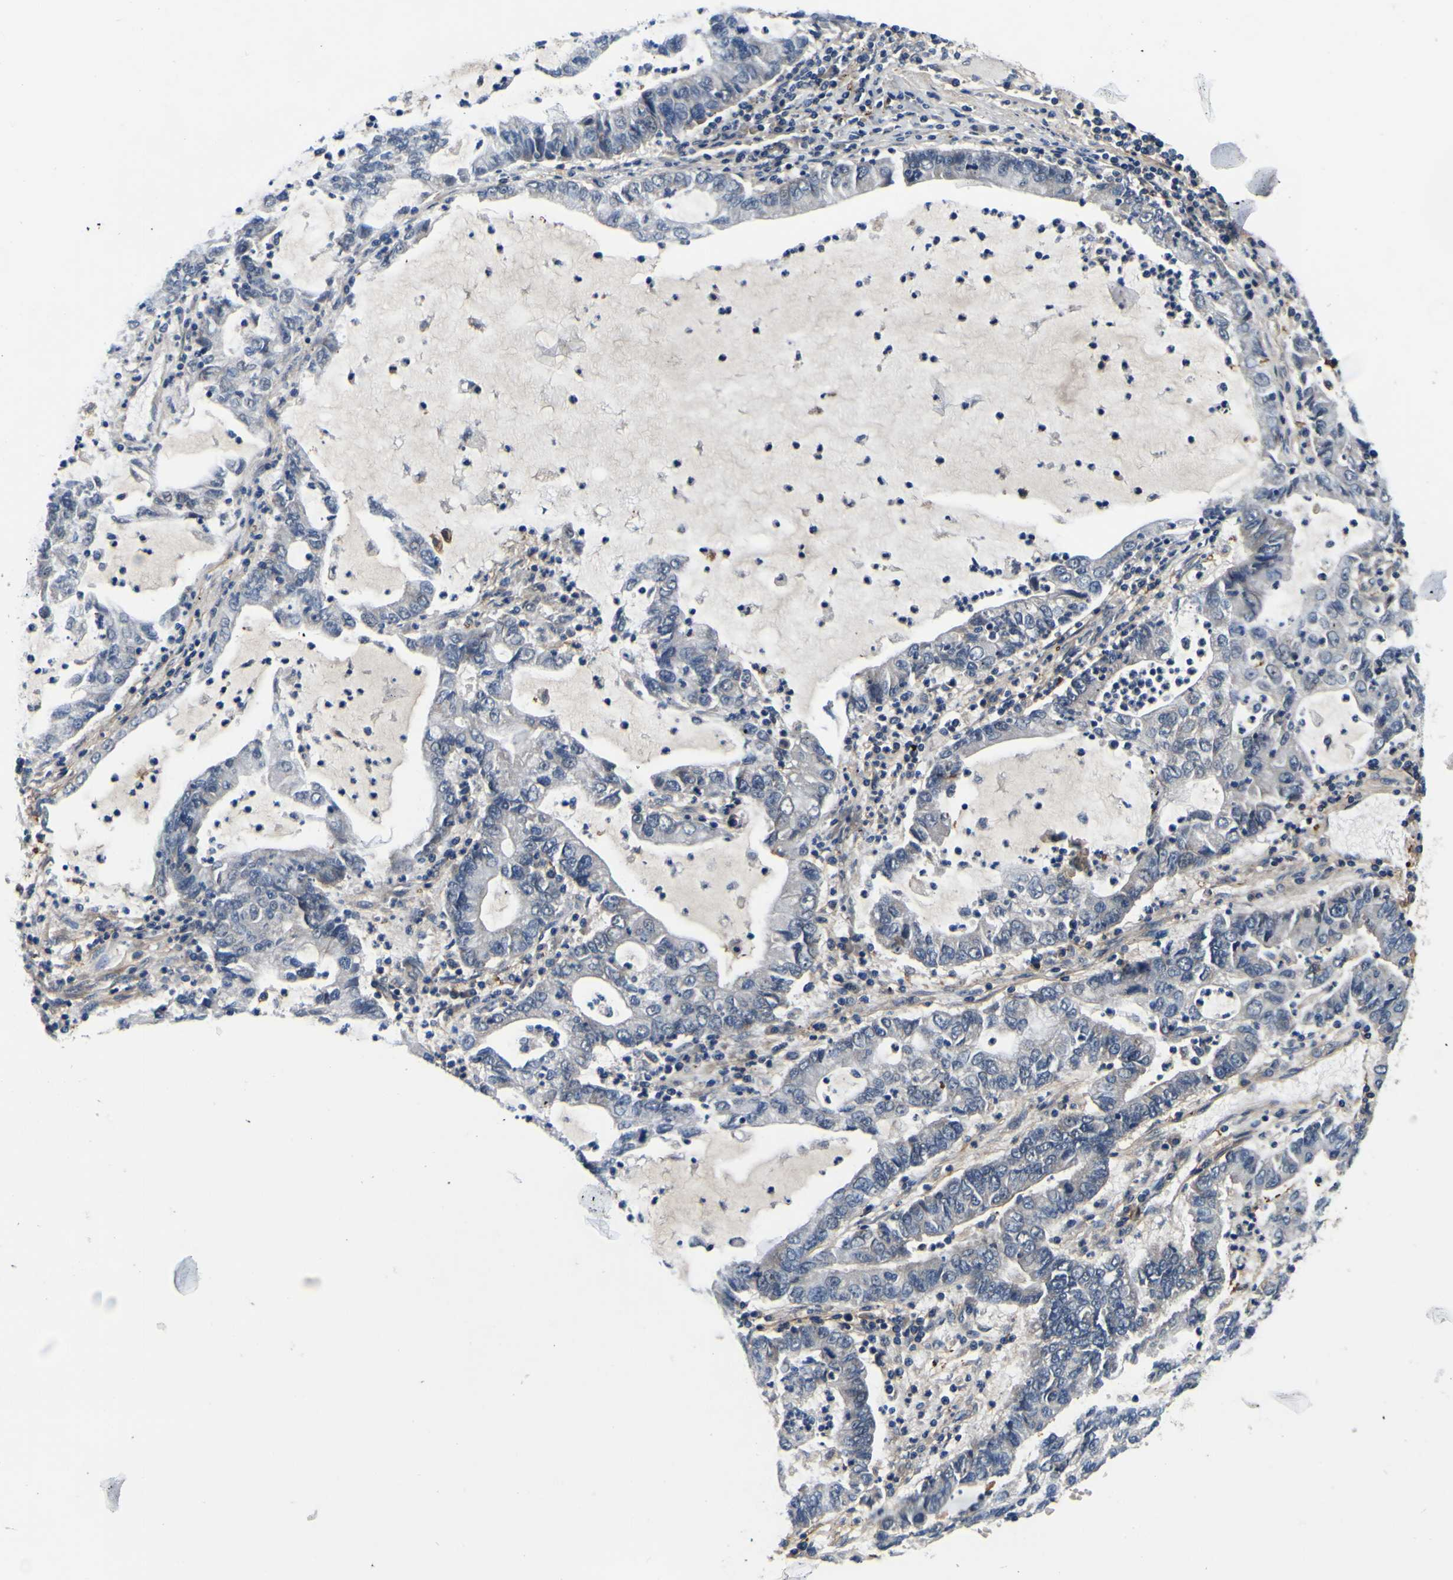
{"staining": {"intensity": "negative", "quantity": "none", "location": "none"}, "tissue": "lung cancer", "cell_type": "Tumor cells", "image_type": "cancer", "snomed": [{"axis": "morphology", "description": "Adenocarcinoma, NOS"}, {"axis": "topography", "description": "Lung"}], "caption": "The photomicrograph demonstrates no significant staining in tumor cells of lung adenocarcinoma. (Immunohistochemistry, brightfield microscopy, high magnification).", "gene": "POSTN", "patient": {"sex": "female", "age": 51}}